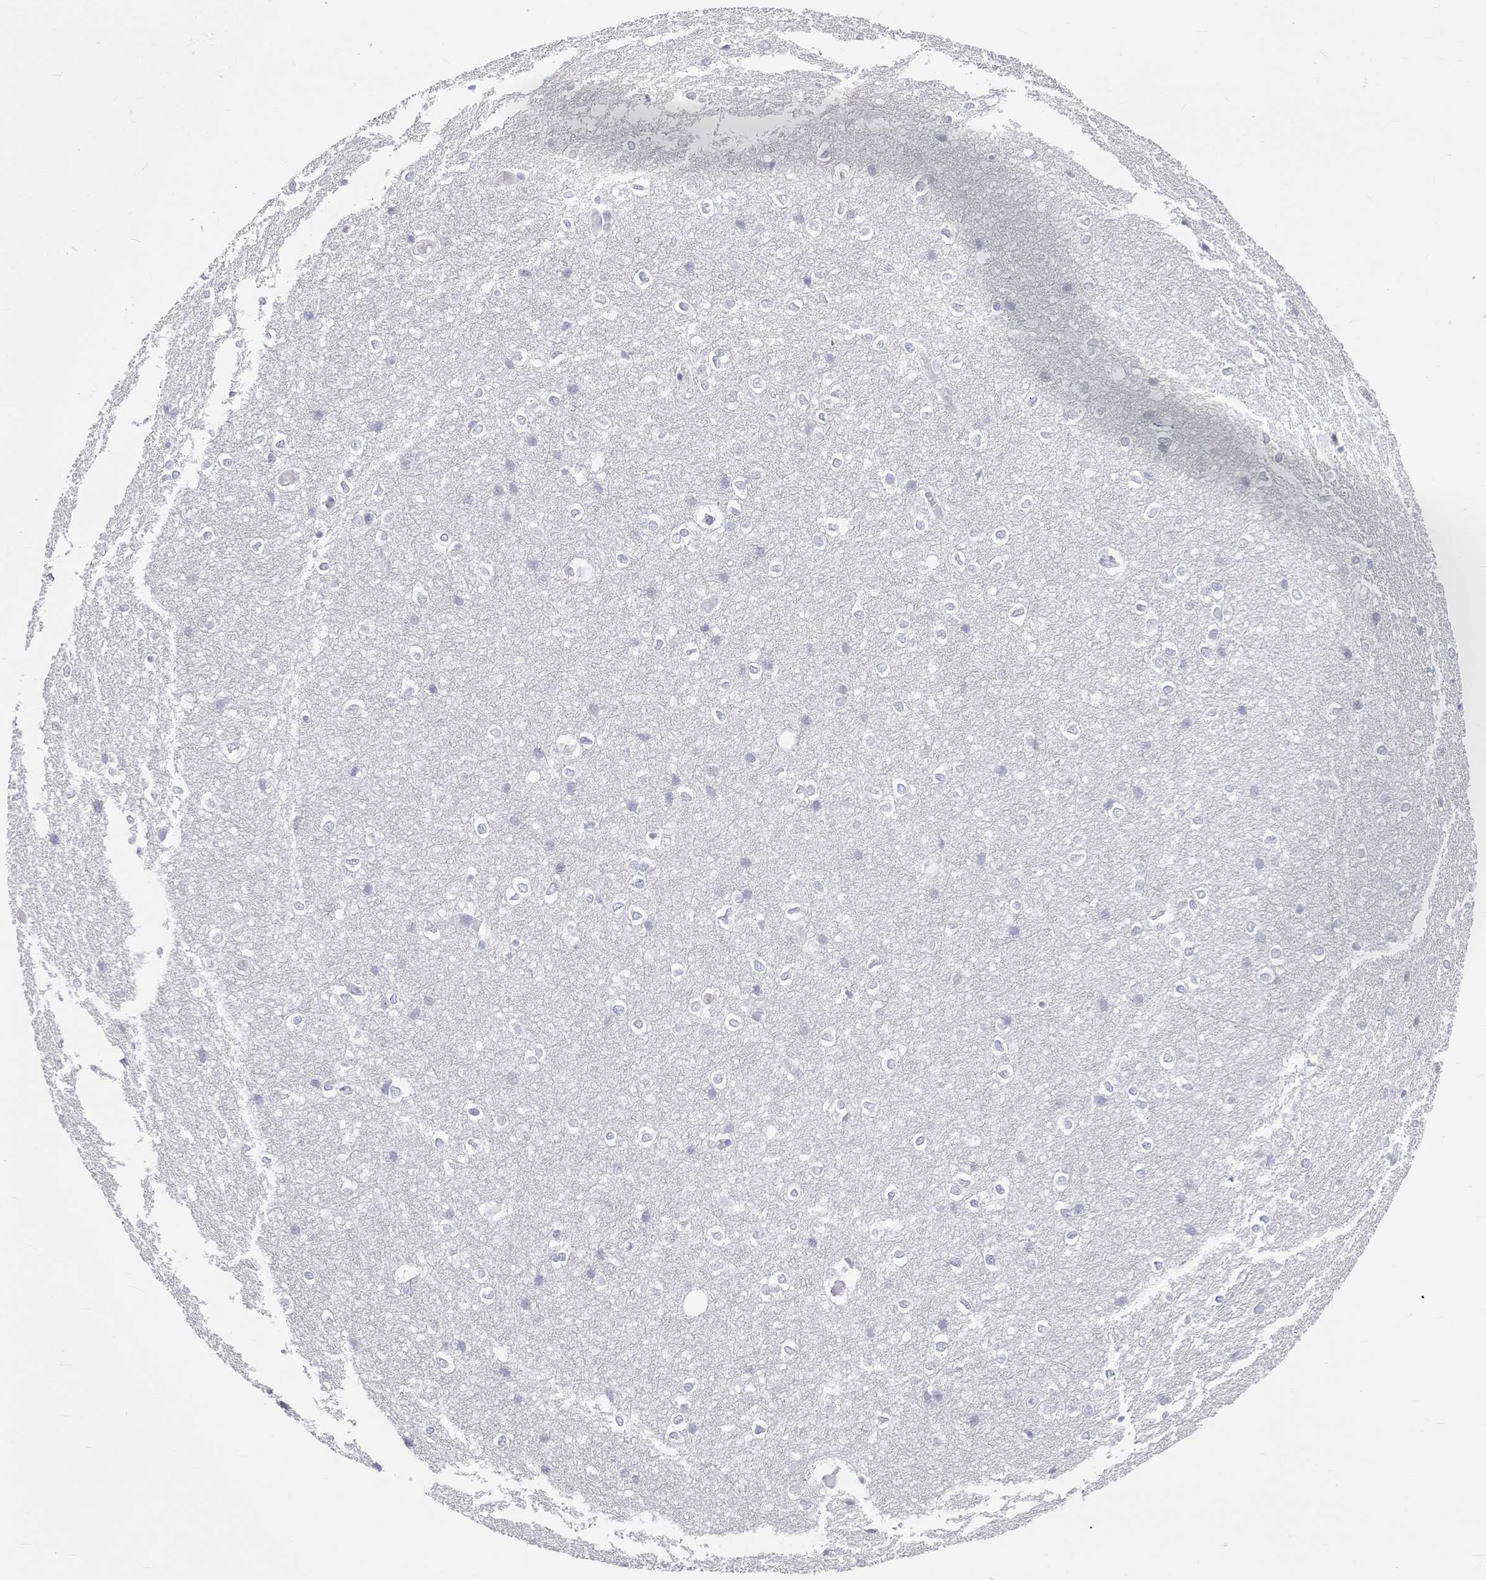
{"staining": {"intensity": "negative", "quantity": "none", "location": "none"}, "tissue": "cerebral cortex", "cell_type": "Endothelial cells", "image_type": "normal", "snomed": [{"axis": "morphology", "description": "Normal tissue, NOS"}, {"axis": "topography", "description": "Cerebral cortex"}], "caption": "IHC image of unremarkable cerebral cortex: human cerebral cortex stained with DAB (3,3'-diaminobenzidine) exhibits no significant protein expression in endothelial cells.", "gene": "TTN", "patient": {"sex": "male", "age": 37}}